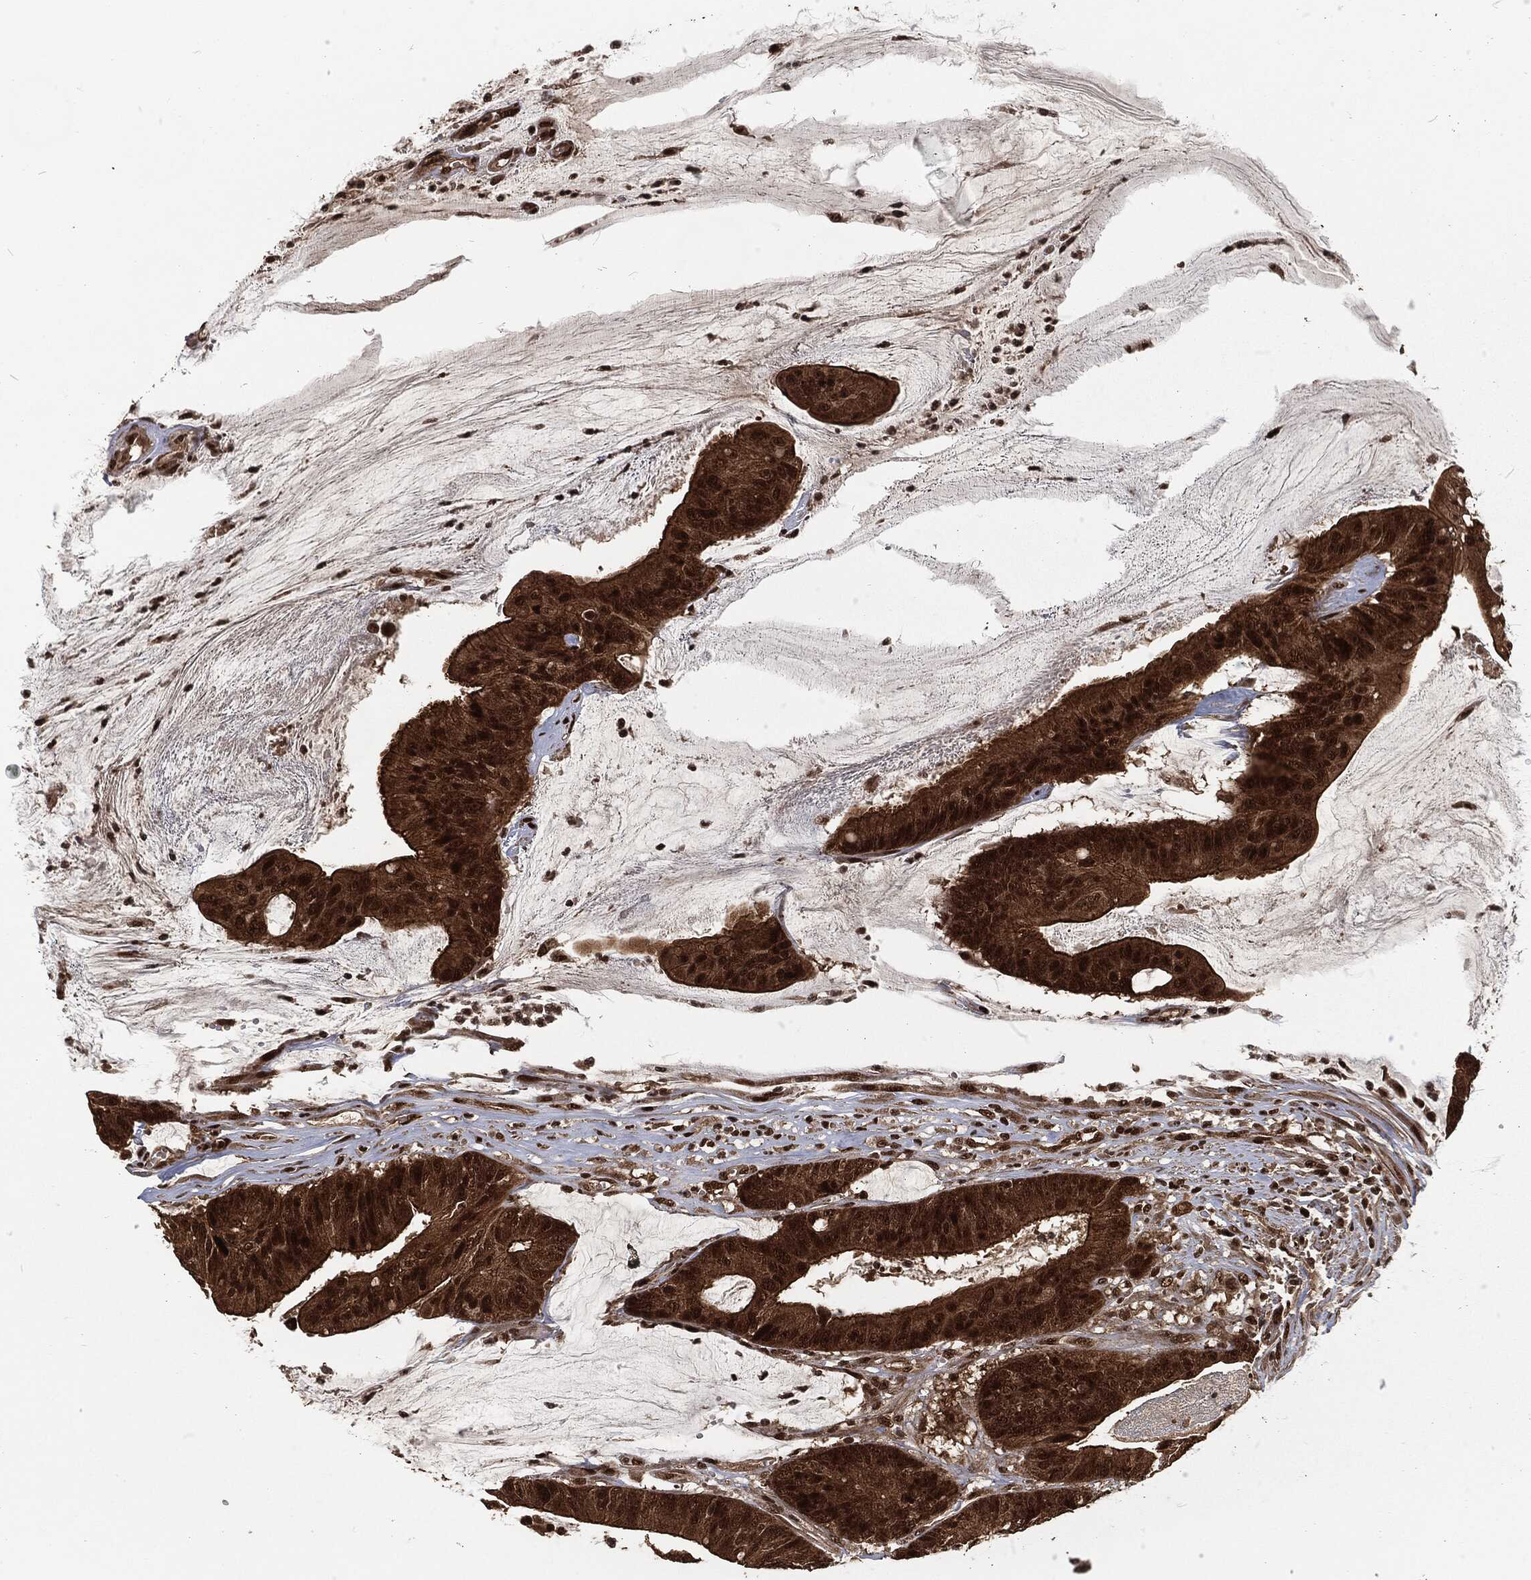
{"staining": {"intensity": "strong", "quantity": ">75%", "location": "cytoplasmic/membranous,nuclear"}, "tissue": "colorectal cancer", "cell_type": "Tumor cells", "image_type": "cancer", "snomed": [{"axis": "morphology", "description": "Adenocarcinoma, NOS"}, {"axis": "topography", "description": "Colon"}], "caption": "Human colorectal cancer stained for a protein (brown) displays strong cytoplasmic/membranous and nuclear positive staining in approximately >75% of tumor cells.", "gene": "NGRN", "patient": {"sex": "female", "age": 69}}